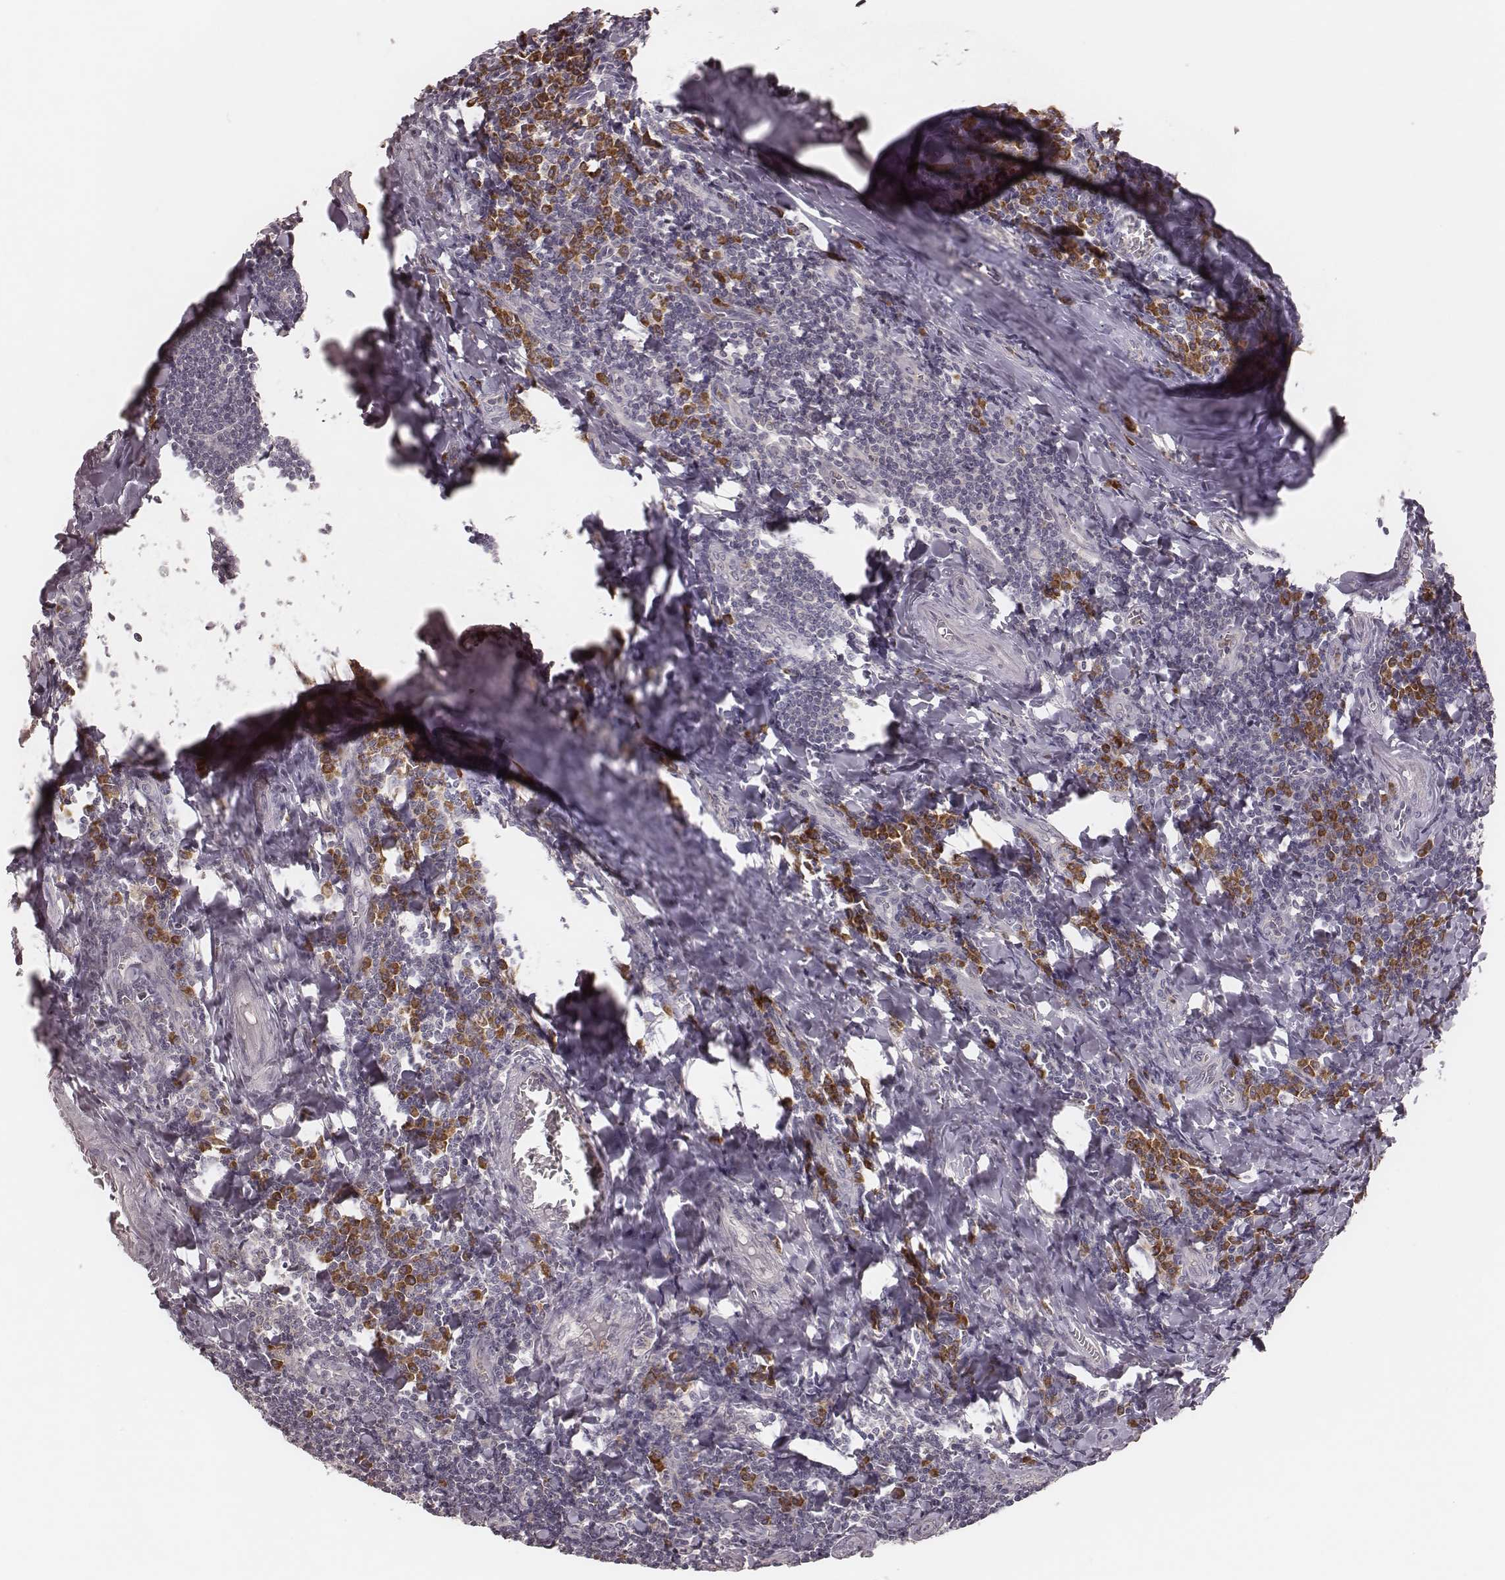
{"staining": {"intensity": "strong", "quantity": "<25%", "location": "cytoplasmic/membranous"}, "tissue": "tonsil", "cell_type": "Germinal center cells", "image_type": "normal", "snomed": [{"axis": "morphology", "description": "Normal tissue, NOS"}, {"axis": "morphology", "description": "Inflammation, NOS"}, {"axis": "topography", "description": "Tonsil"}], "caption": "This is a photomicrograph of immunohistochemistry staining of normal tonsil, which shows strong staining in the cytoplasmic/membranous of germinal center cells.", "gene": "P2RX5", "patient": {"sex": "female", "age": 31}}